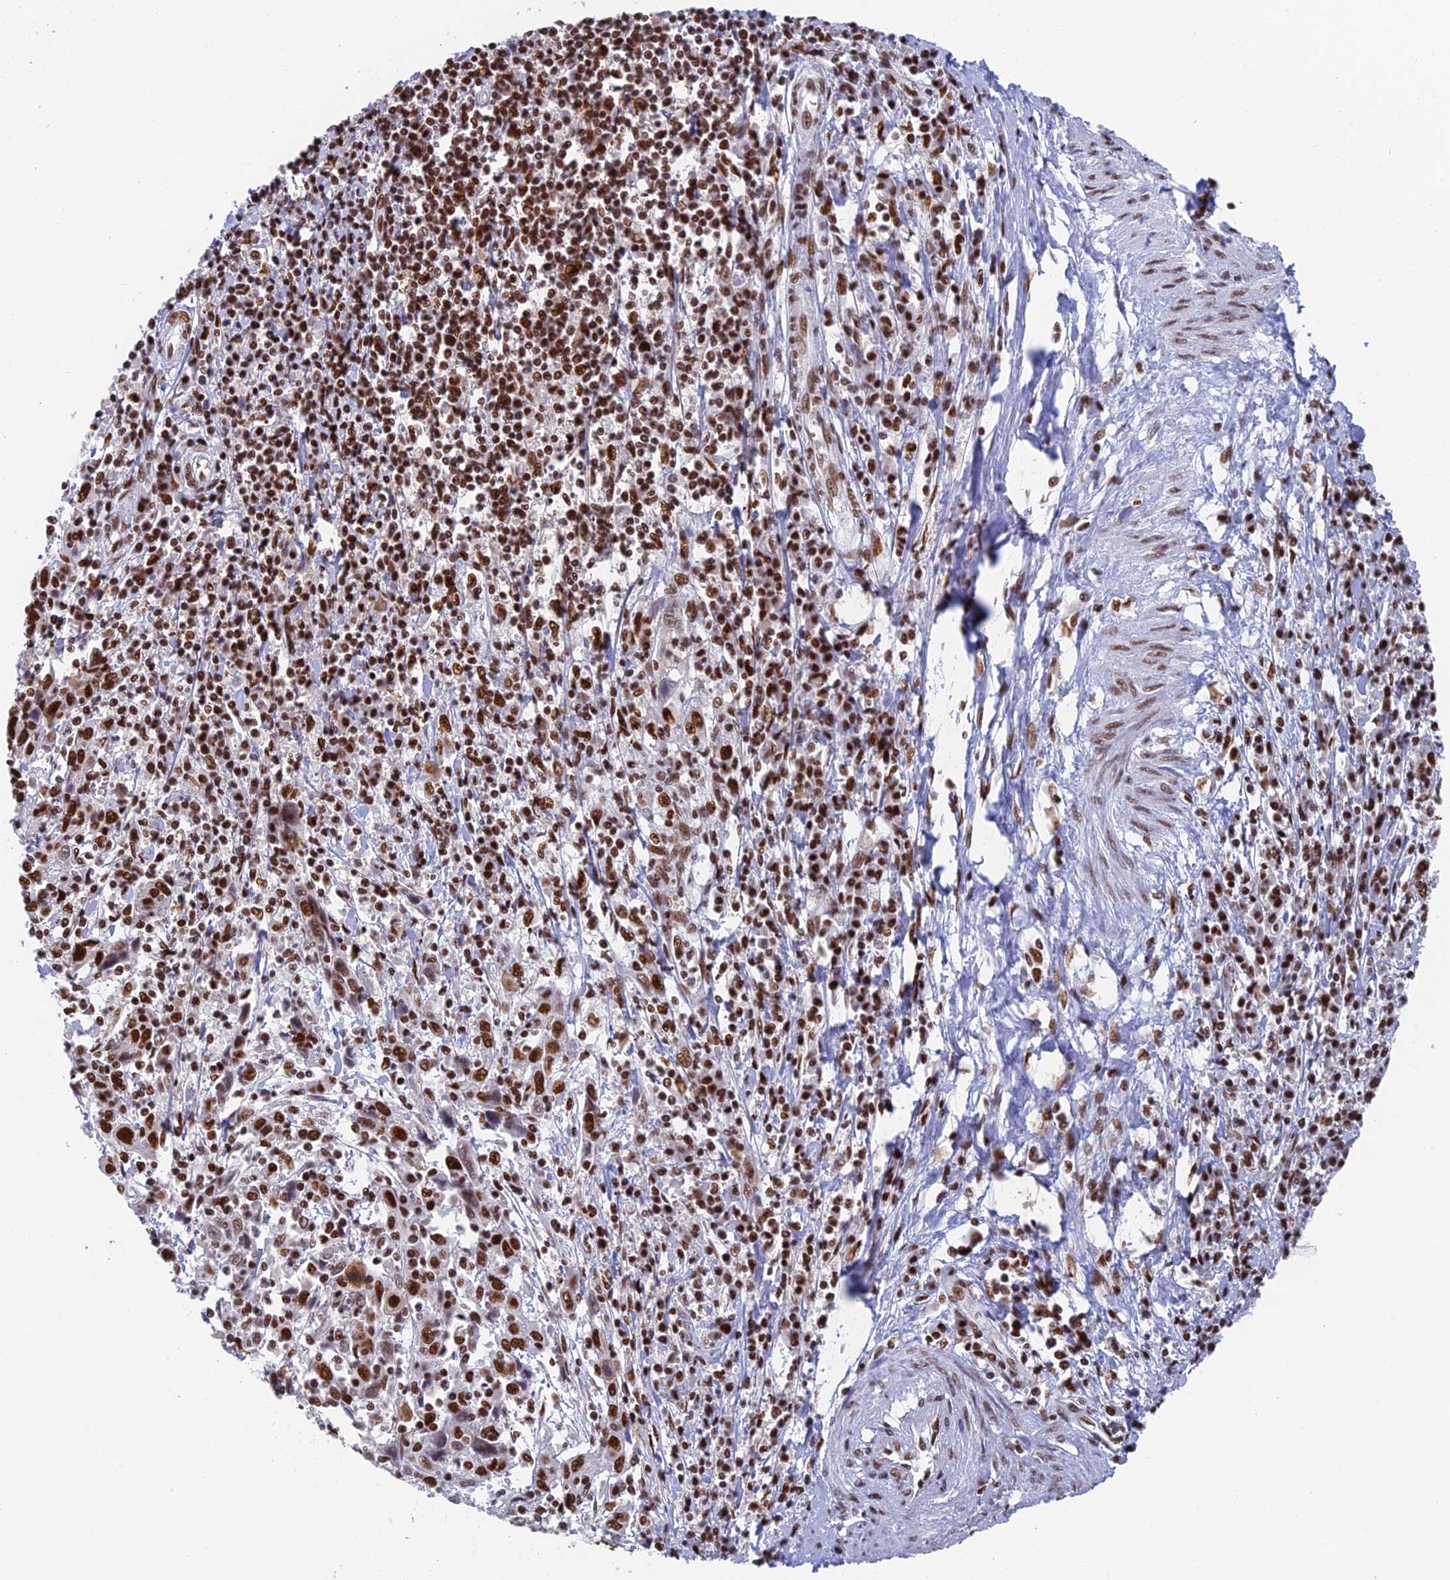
{"staining": {"intensity": "strong", "quantity": ">75%", "location": "nuclear"}, "tissue": "cervical cancer", "cell_type": "Tumor cells", "image_type": "cancer", "snomed": [{"axis": "morphology", "description": "Squamous cell carcinoma, NOS"}, {"axis": "topography", "description": "Cervix"}], "caption": "A brown stain labels strong nuclear expression of a protein in squamous cell carcinoma (cervical) tumor cells. Ihc stains the protein of interest in brown and the nuclei are stained blue.", "gene": "EEF1AKMT3", "patient": {"sex": "female", "age": 46}}